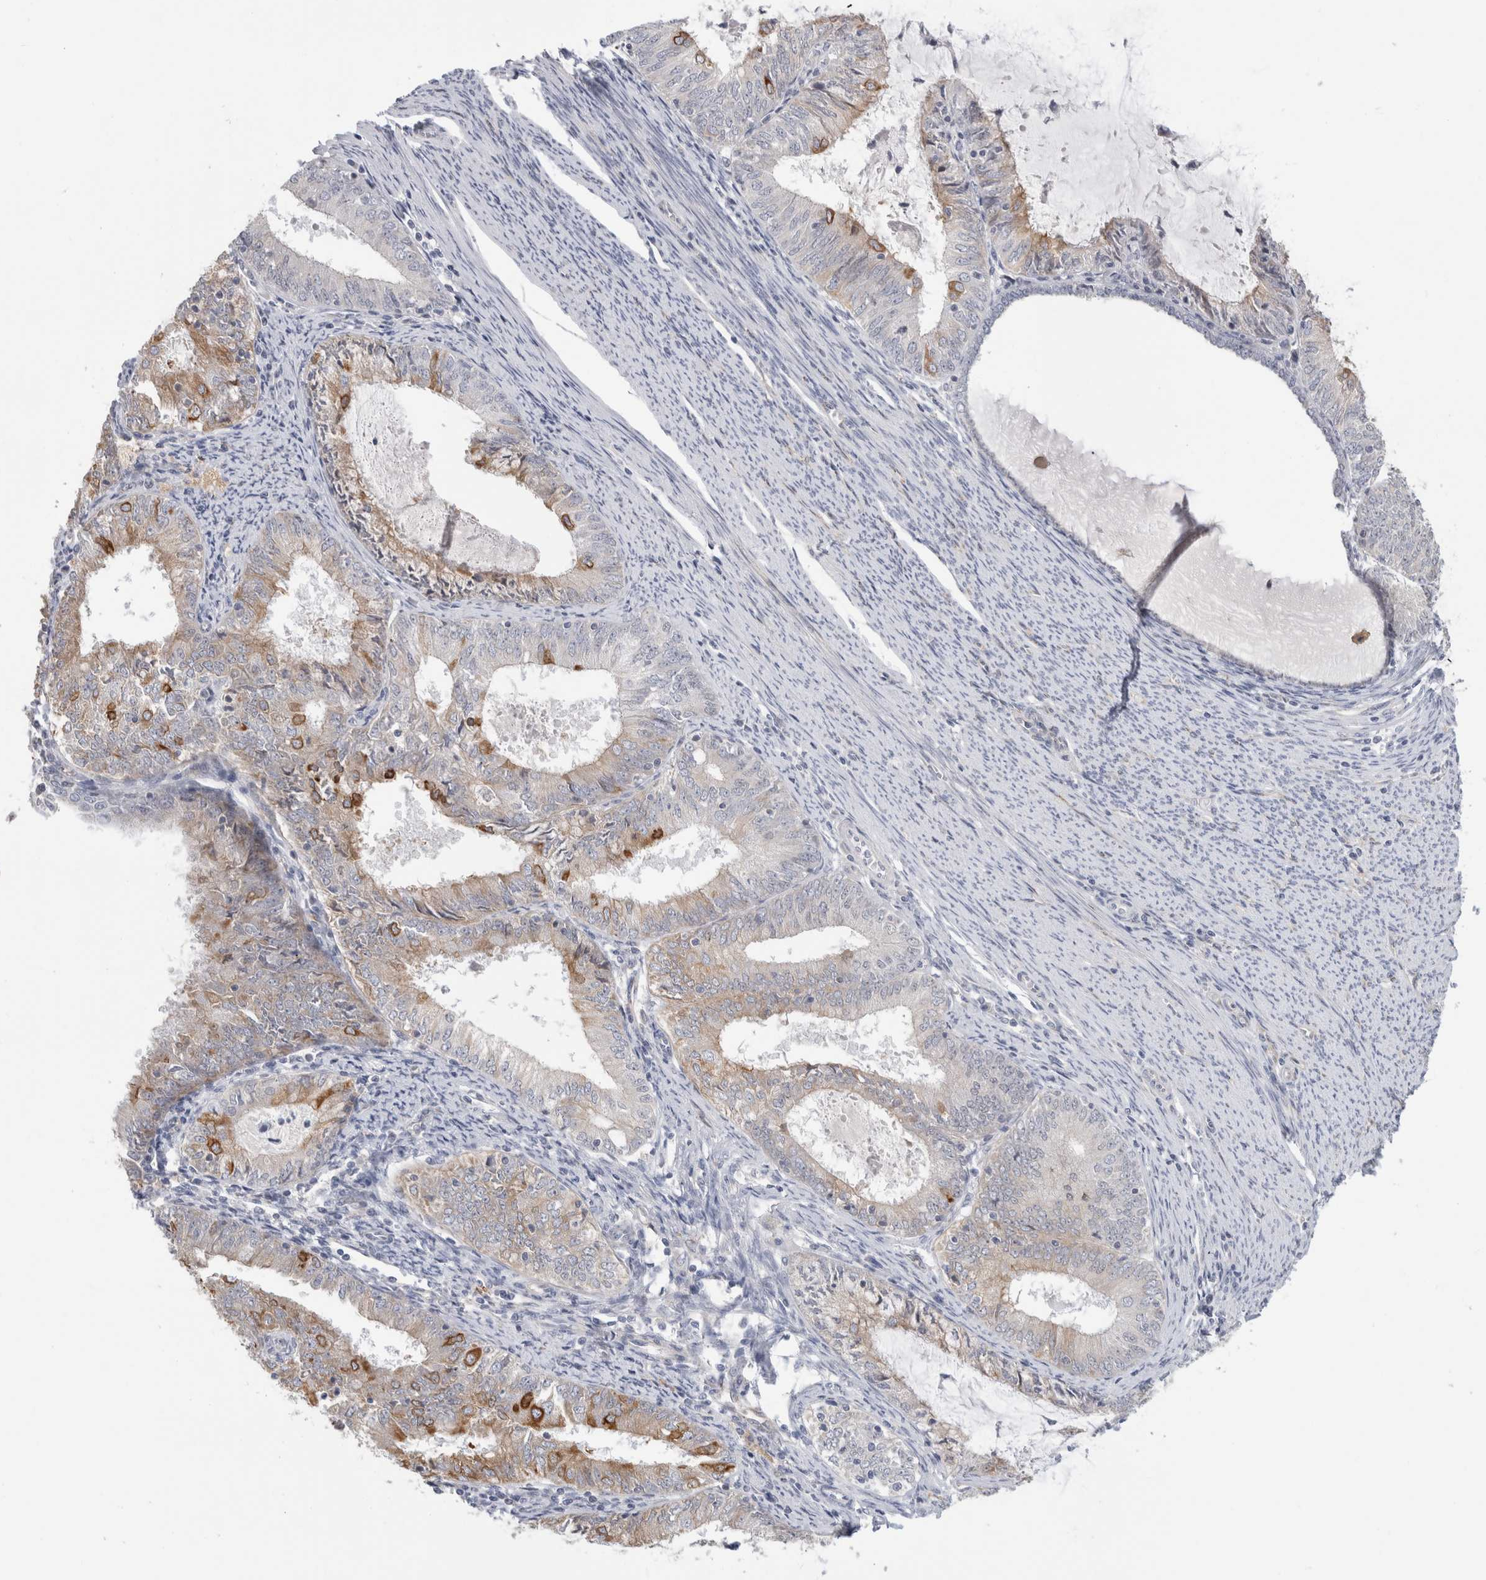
{"staining": {"intensity": "moderate", "quantity": "25%-75%", "location": "cytoplasmic/membranous"}, "tissue": "endometrial cancer", "cell_type": "Tumor cells", "image_type": "cancer", "snomed": [{"axis": "morphology", "description": "Adenocarcinoma, NOS"}, {"axis": "topography", "description": "Endometrium"}], "caption": "Endometrial adenocarcinoma tissue reveals moderate cytoplasmic/membranous staining in about 25%-75% of tumor cells", "gene": "SYTL5", "patient": {"sex": "female", "age": 57}}